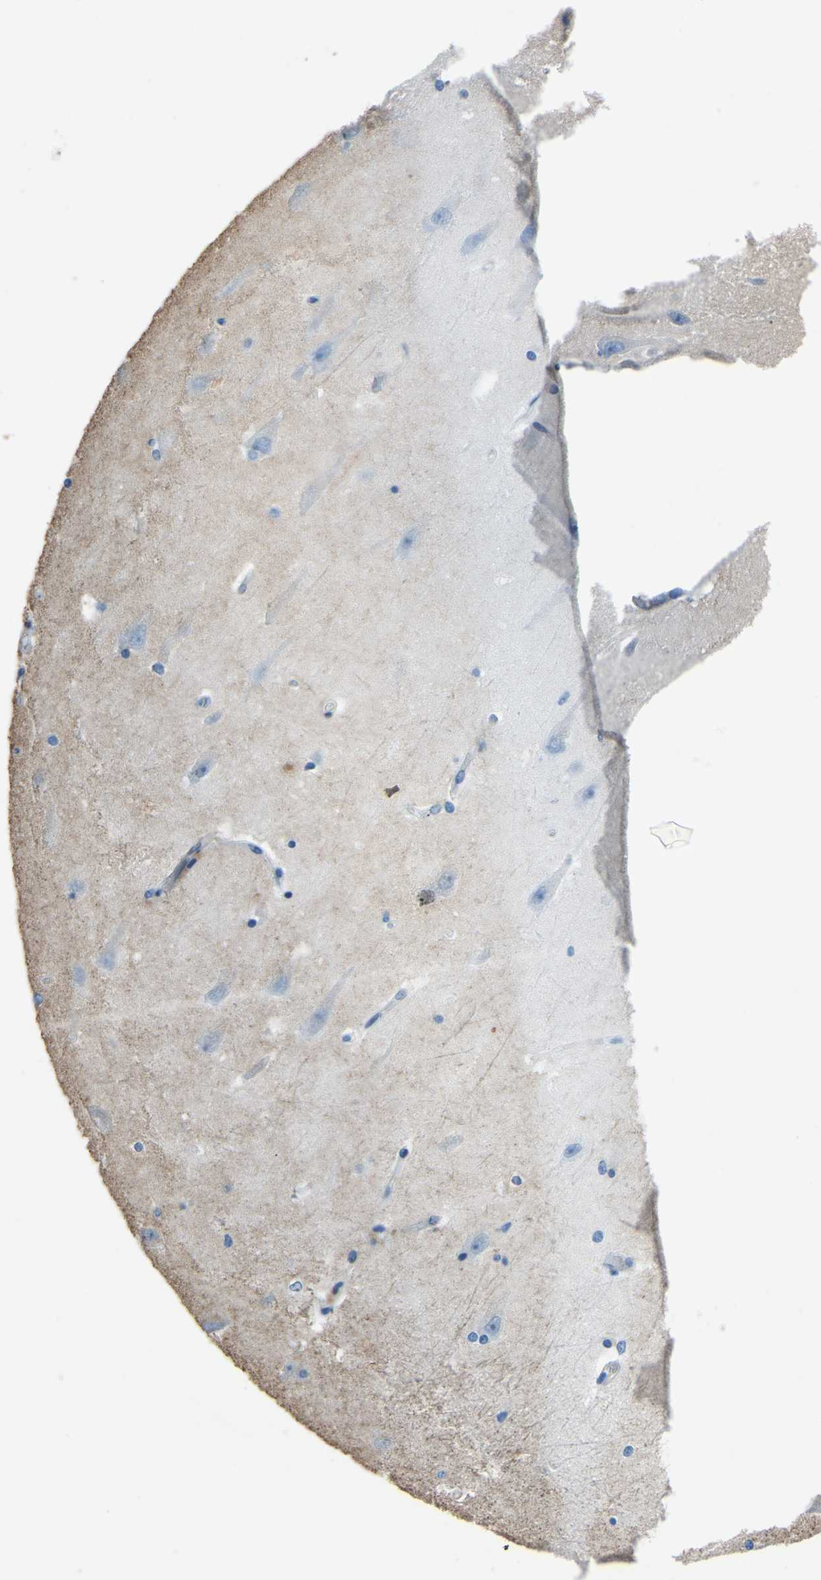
{"staining": {"intensity": "weak", "quantity": "<25%", "location": "cytoplasmic/membranous"}, "tissue": "hippocampus", "cell_type": "Glial cells", "image_type": "normal", "snomed": [{"axis": "morphology", "description": "Normal tissue, NOS"}, {"axis": "topography", "description": "Hippocampus"}], "caption": "An image of hippocampus stained for a protein reveals no brown staining in glial cells. (DAB immunohistochemistry (IHC) with hematoxylin counter stain).", "gene": "COL3A1", "patient": {"sex": "male", "age": 45}}